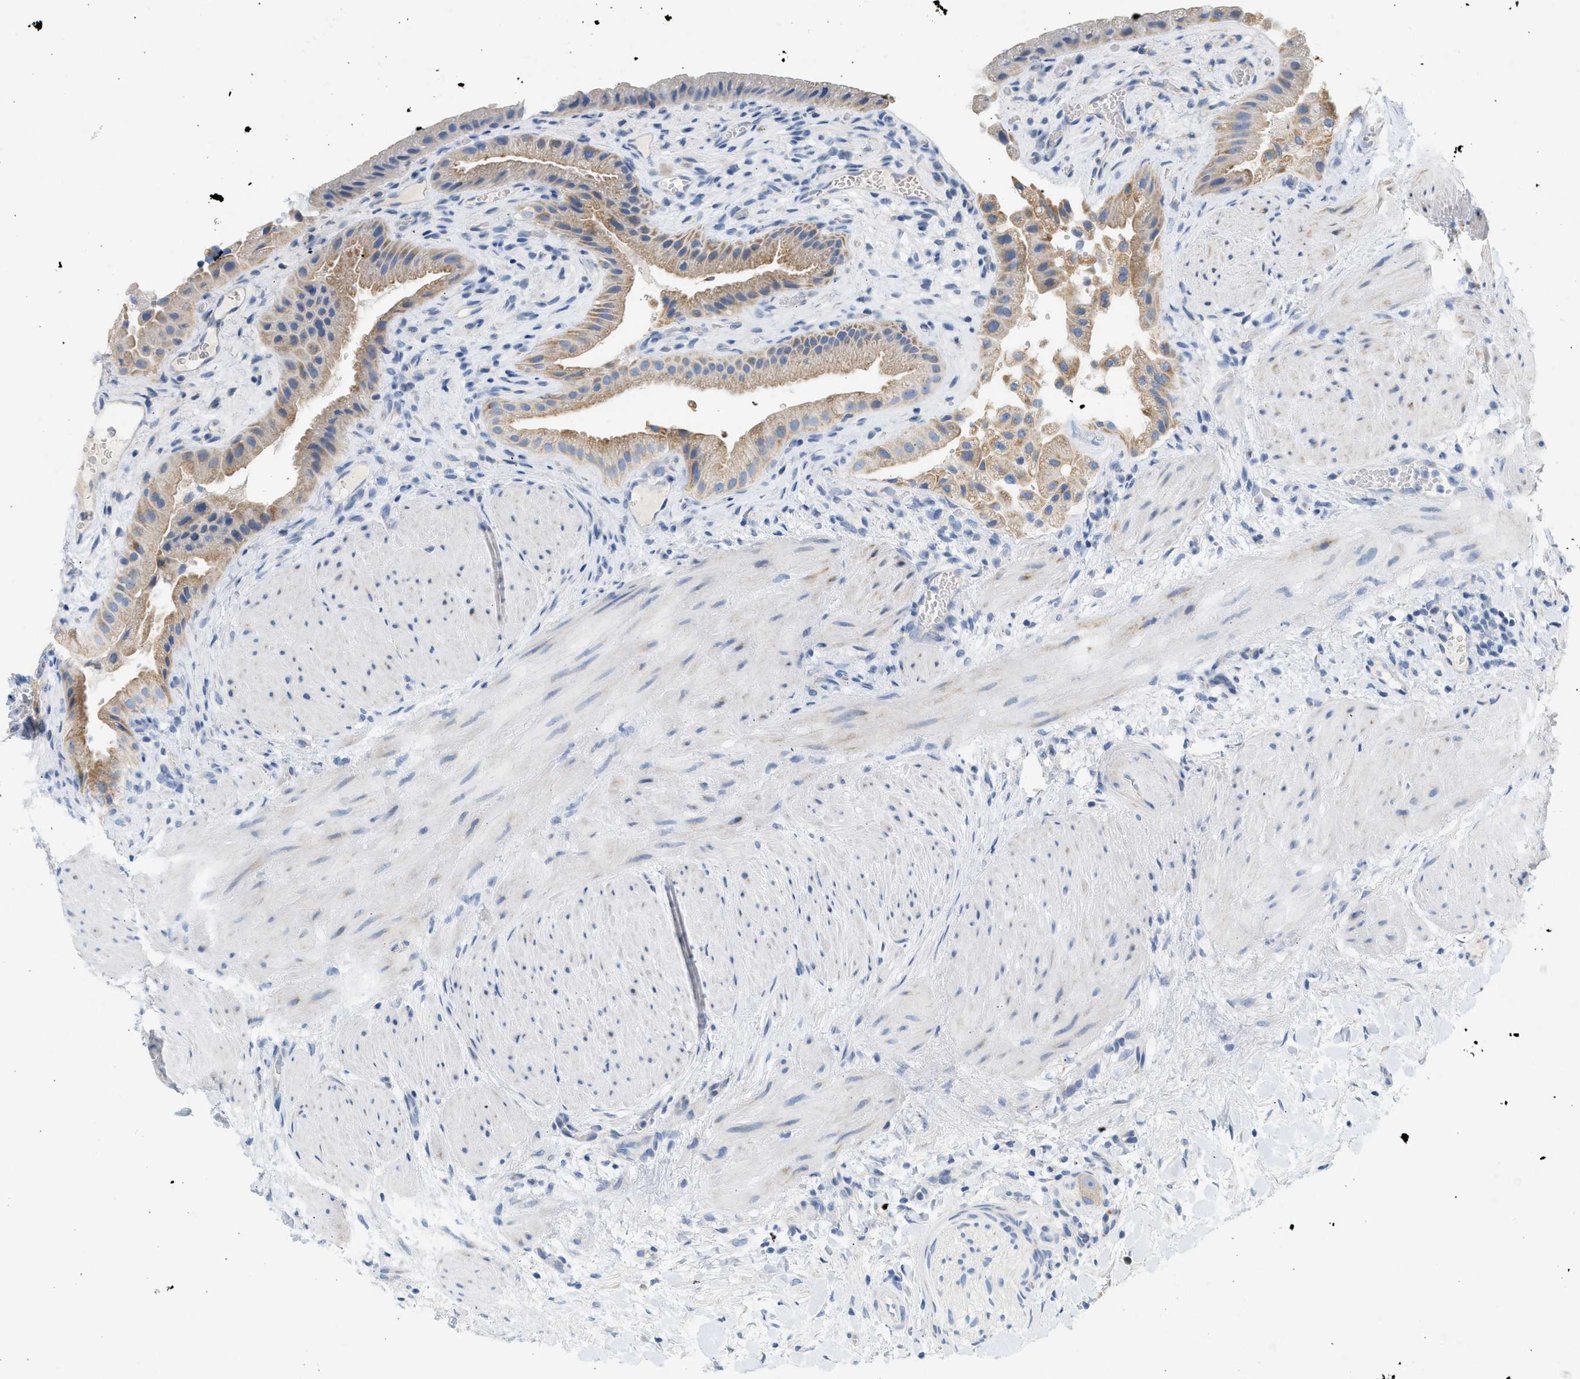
{"staining": {"intensity": "weak", "quantity": ">75%", "location": "cytoplasmic/membranous"}, "tissue": "gallbladder", "cell_type": "Glandular cells", "image_type": "normal", "snomed": [{"axis": "morphology", "description": "Normal tissue, NOS"}, {"axis": "topography", "description": "Gallbladder"}], "caption": "Approximately >75% of glandular cells in unremarkable human gallbladder exhibit weak cytoplasmic/membranous protein positivity as visualized by brown immunohistochemical staining.", "gene": "NDUFS8", "patient": {"sex": "male", "age": 49}}